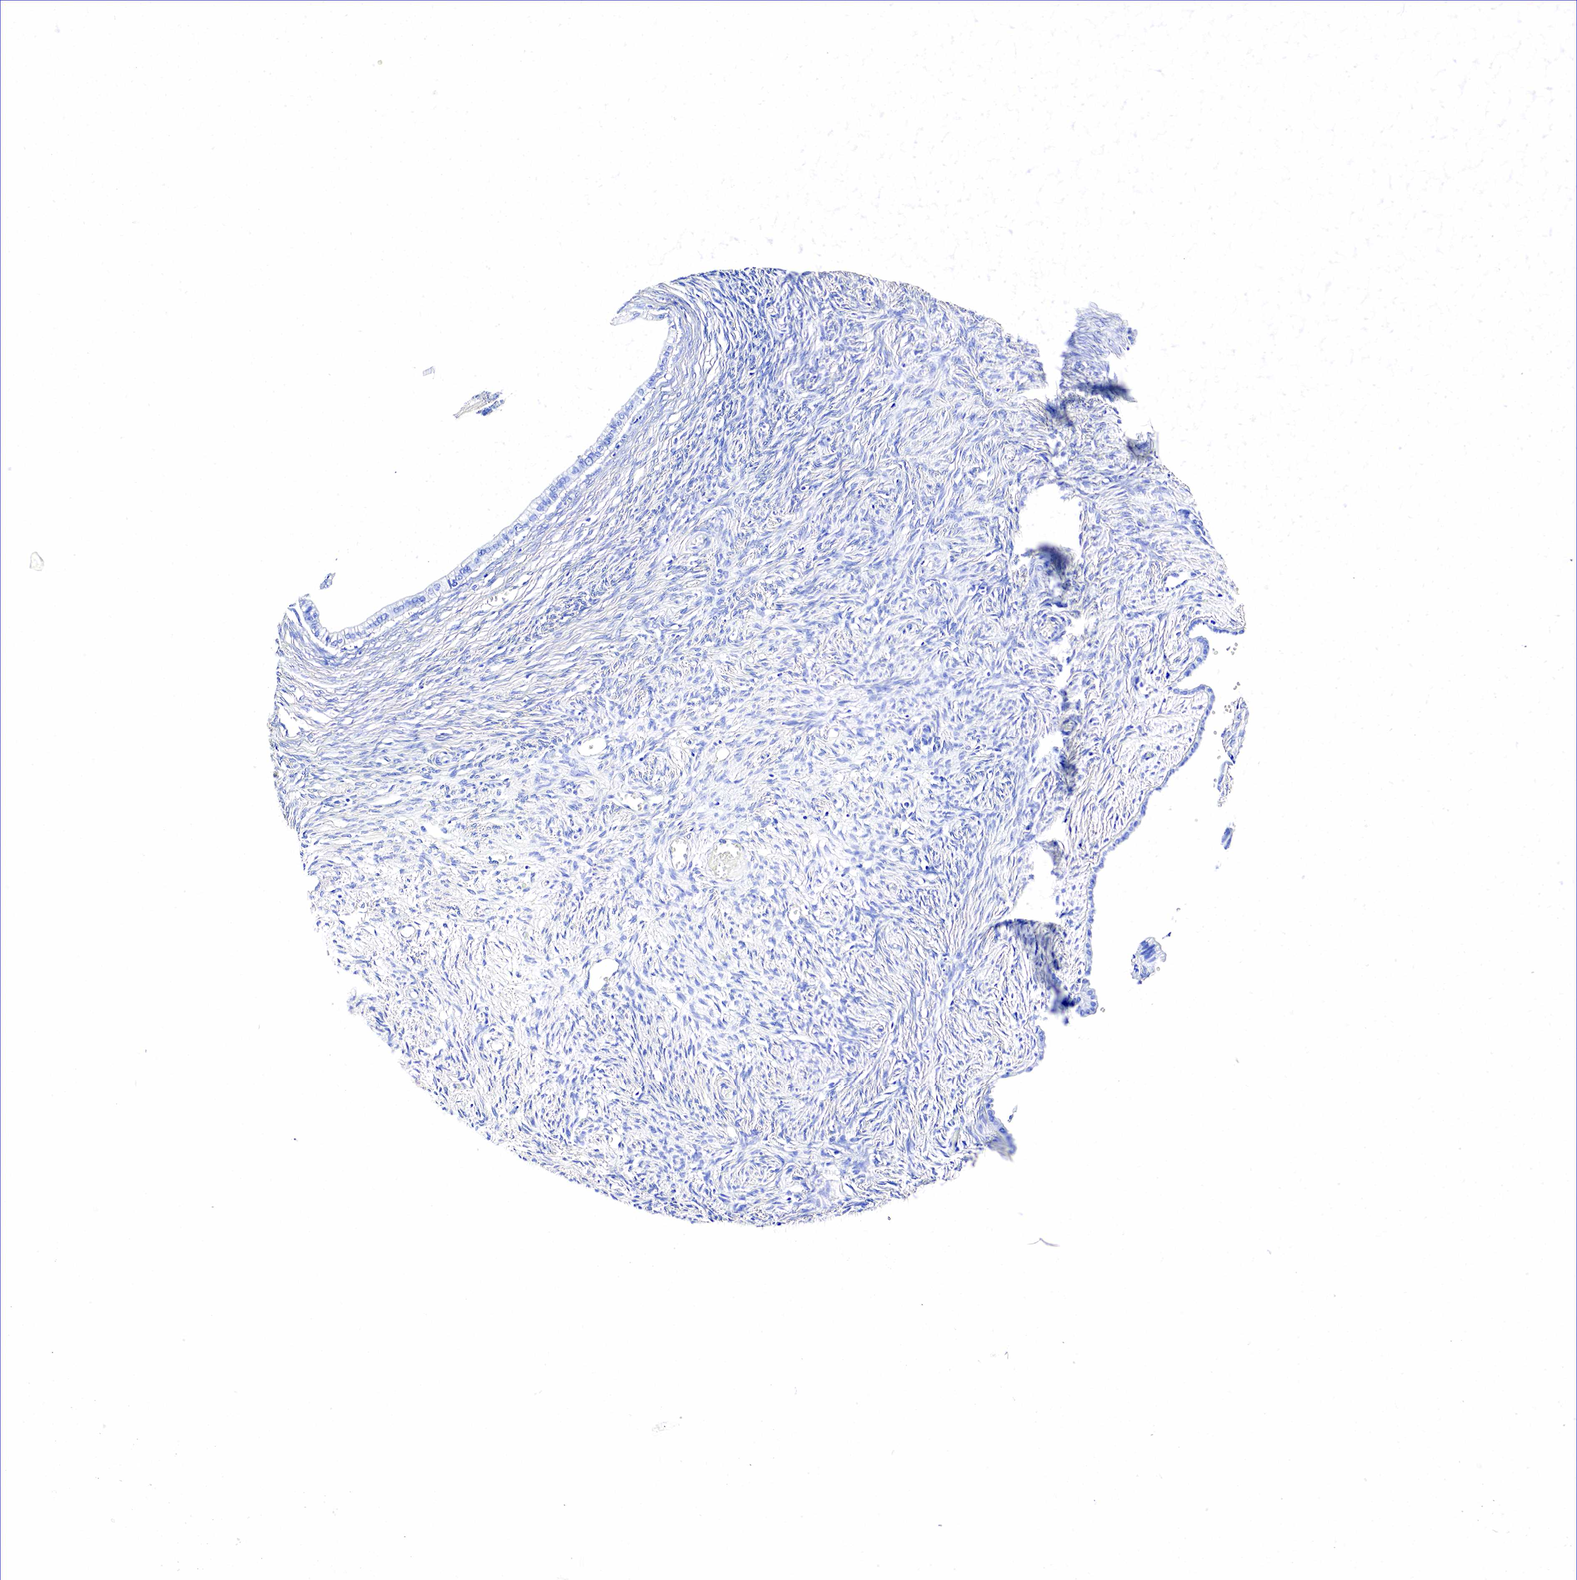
{"staining": {"intensity": "negative", "quantity": "none", "location": "none"}, "tissue": "ovarian cancer", "cell_type": "Tumor cells", "image_type": "cancer", "snomed": [{"axis": "morphology", "description": "Cystadenocarcinoma, mucinous, NOS"}, {"axis": "topography", "description": "Ovary"}], "caption": "DAB immunohistochemical staining of ovarian cancer exhibits no significant staining in tumor cells. (DAB (3,3'-diaminobenzidine) immunohistochemistry with hematoxylin counter stain).", "gene": "GAST", "patient": {"sex": "female", "age": 57}}